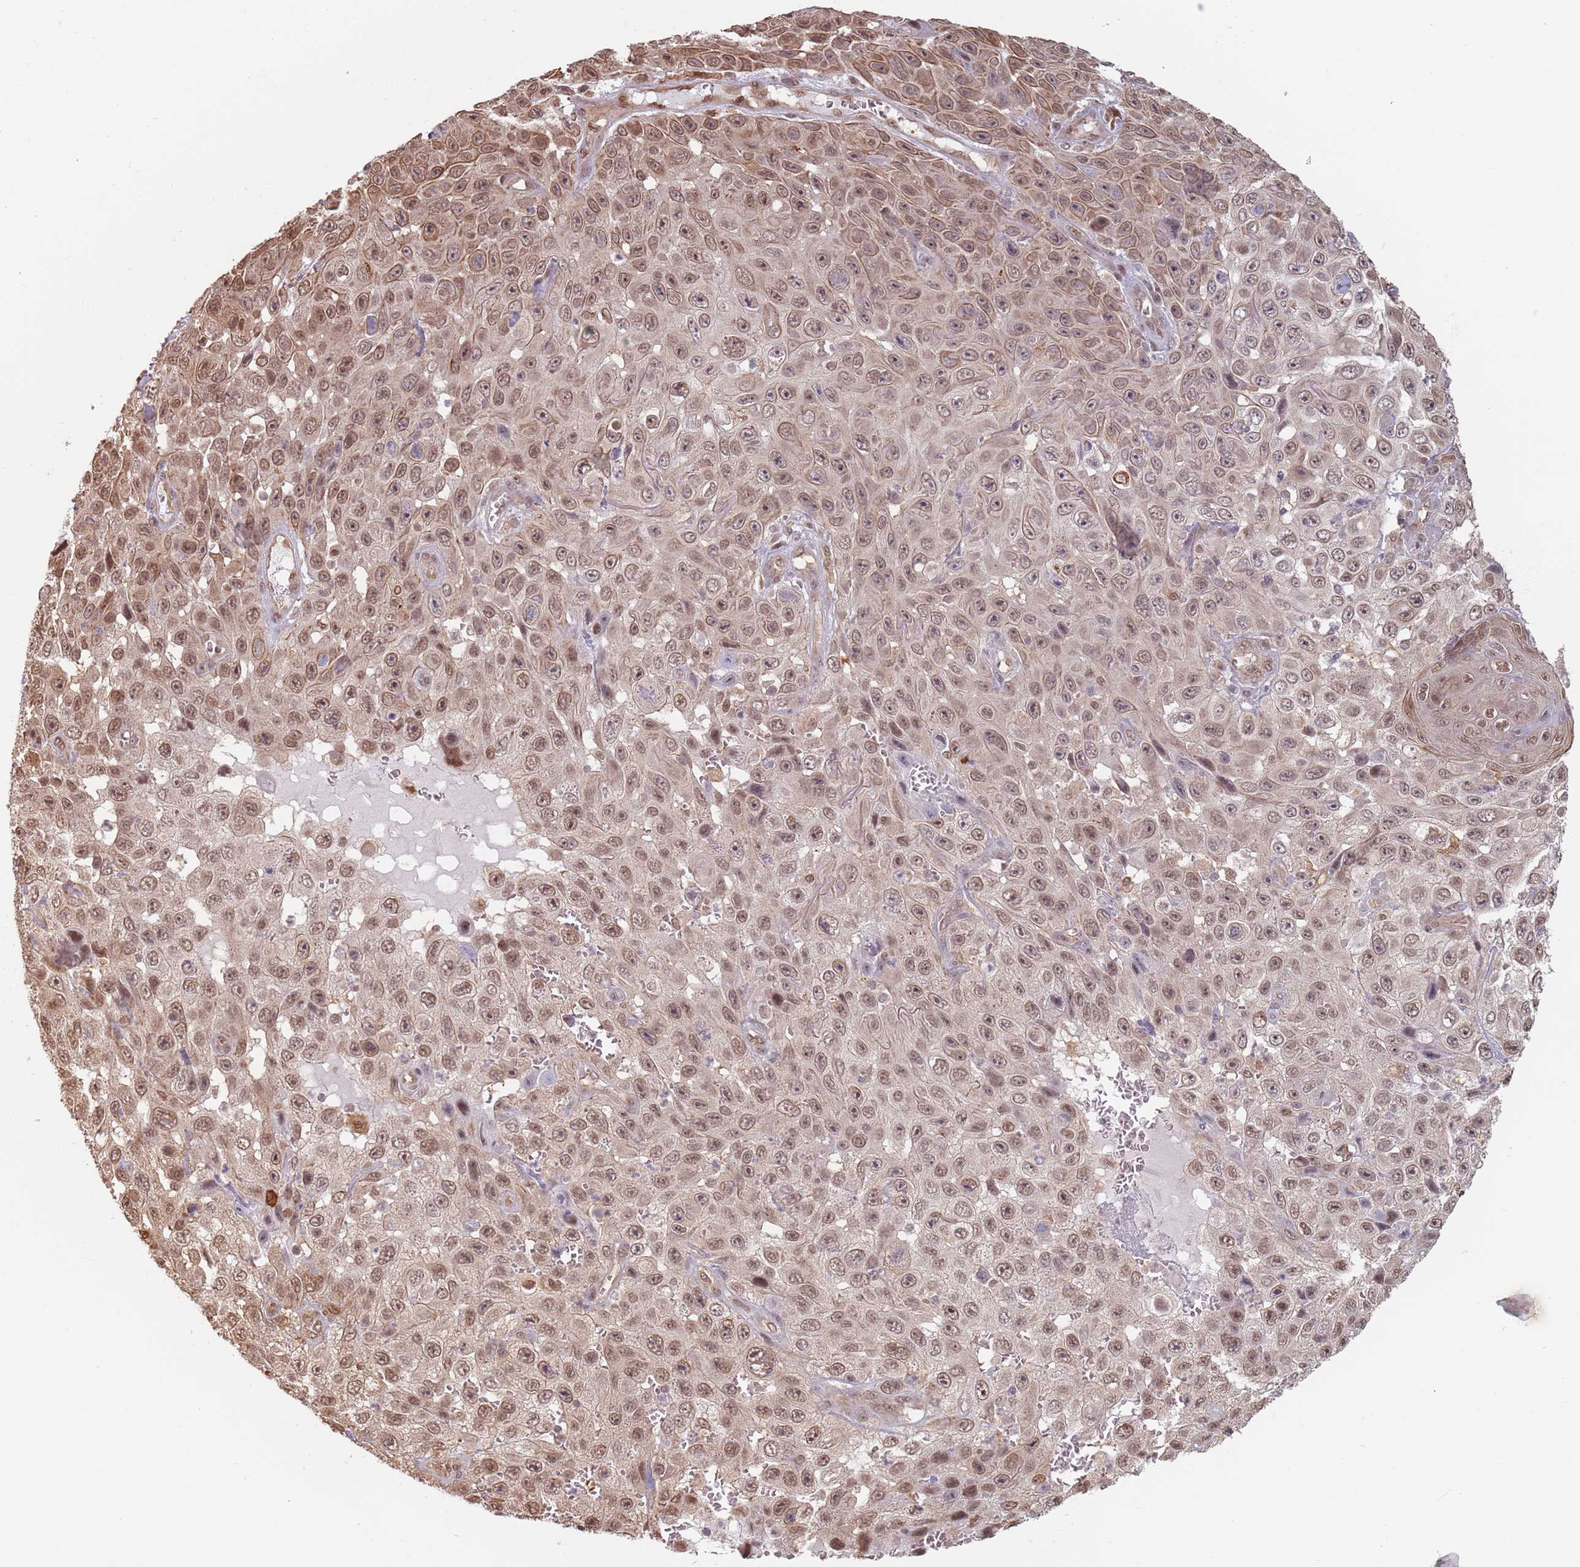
{"staining": {"intensity": "moderate", "quantity": ">75%", "location": "cytoplasmic/membranous,nuclear"}, "tissue": "skin cancer", "cell_type": "Tumor cells", "image_type": "cancer", "snomed": [{"axis": "morphology", "description": "Squamous cell carcinoma, NOS"}, {"axis": "topography", "description": "Skin"}], "caption": "The immunohistochemical stain highlights moderate cytoplasmic/membranous and nuclear staining in tumor cells of skin cancer tissue.", "gene": "PLSCR5", "patient": {"sex": "male", "age": 82}}